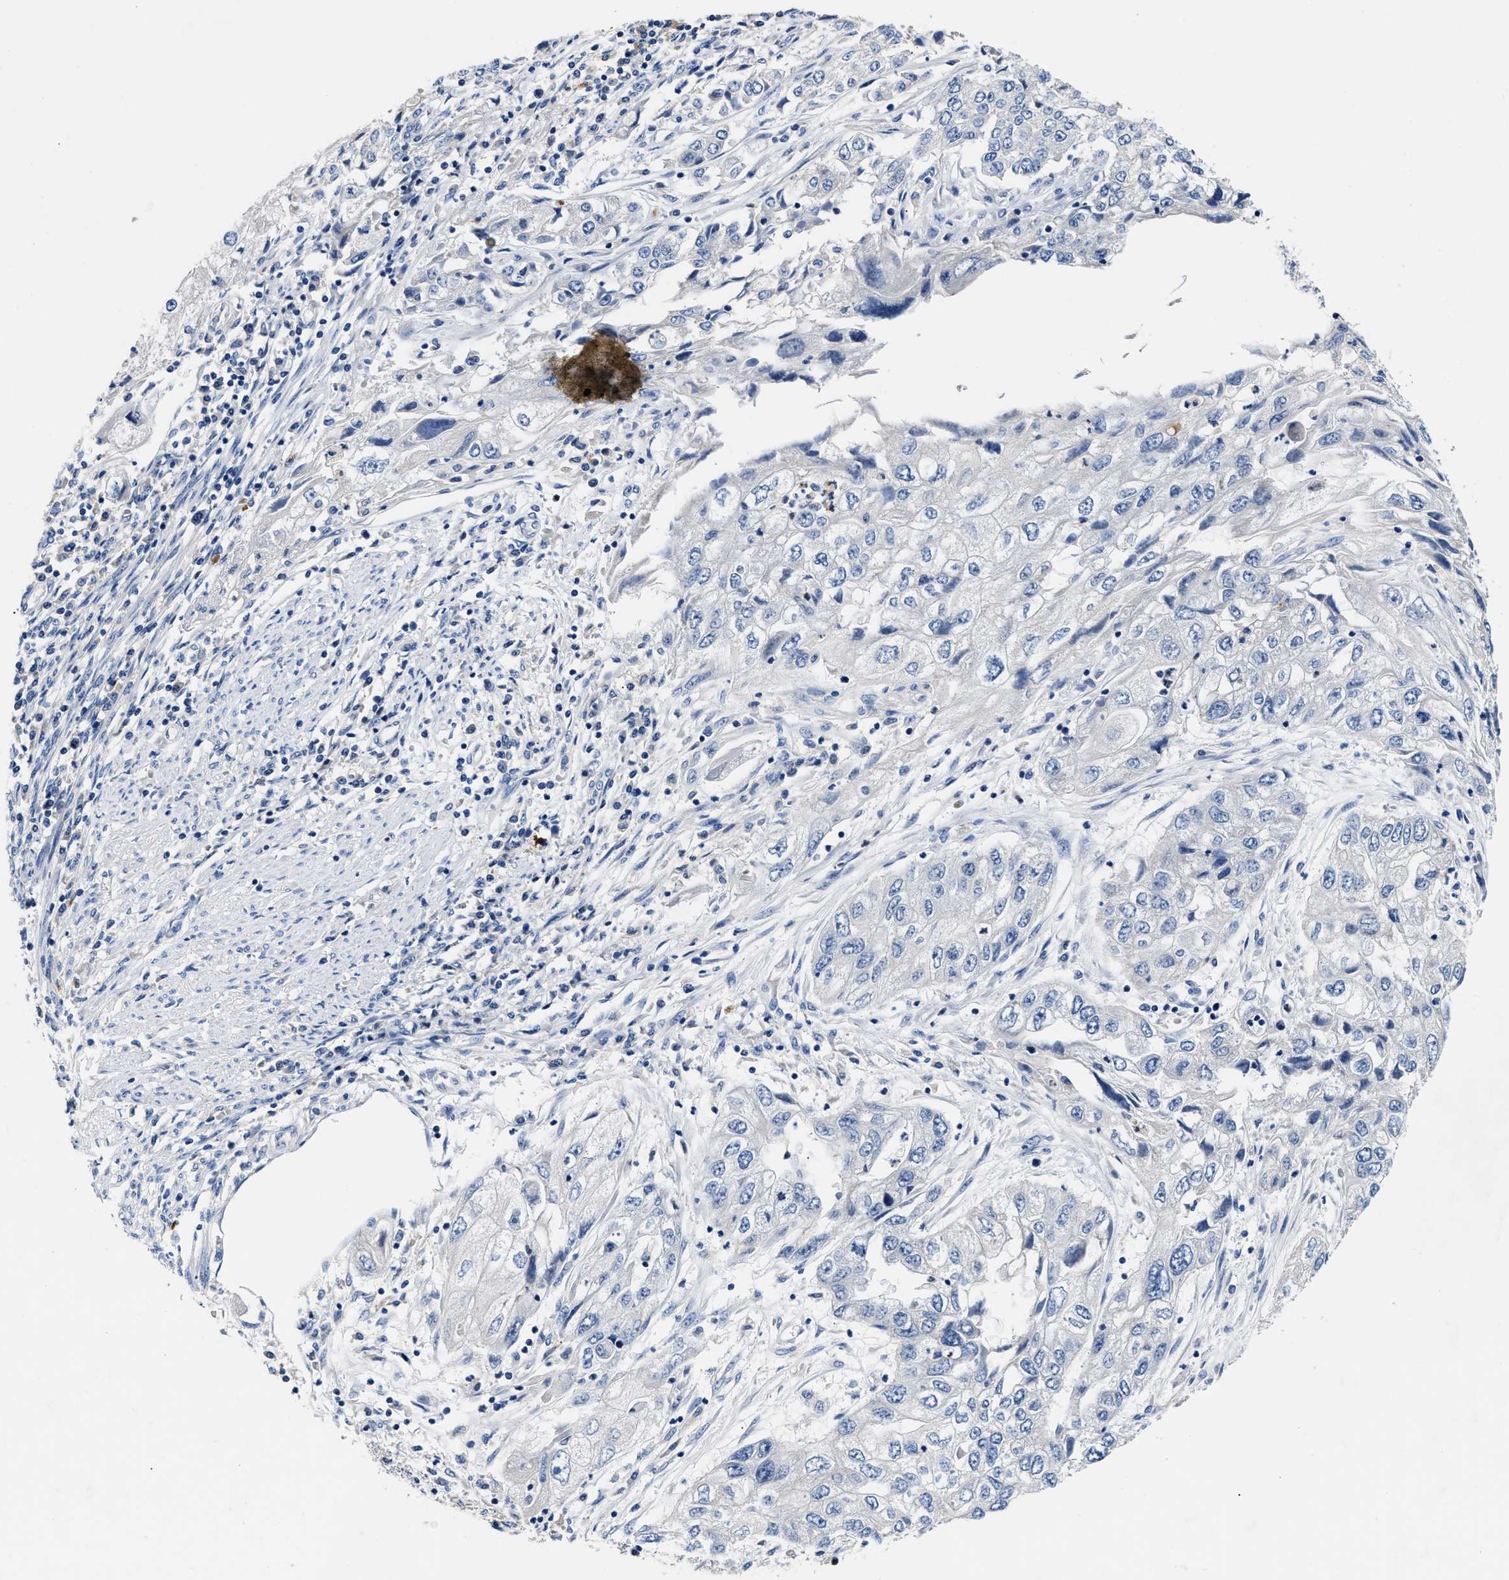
{"staining": {"intensity": "negative", "quantity": "none", "location": "none"}, "tissue": "endometrial cancer", "cell_type": "Tumor cells", "image_type": "cancer", "snomed": [{"axis": "morphology", "description": "Adenocarcinoma, NOS"}, {"axis": "topography", "description": "Endometrium"}], "caption": "DAB (3,3'-diaminobenzidine) immunohistochemical staining of adenocarcinoma (endometrial) shows no significant staining in tumor cells.", "gene": "FAM185A", "patient": {"sex": "female", "age": 49}}